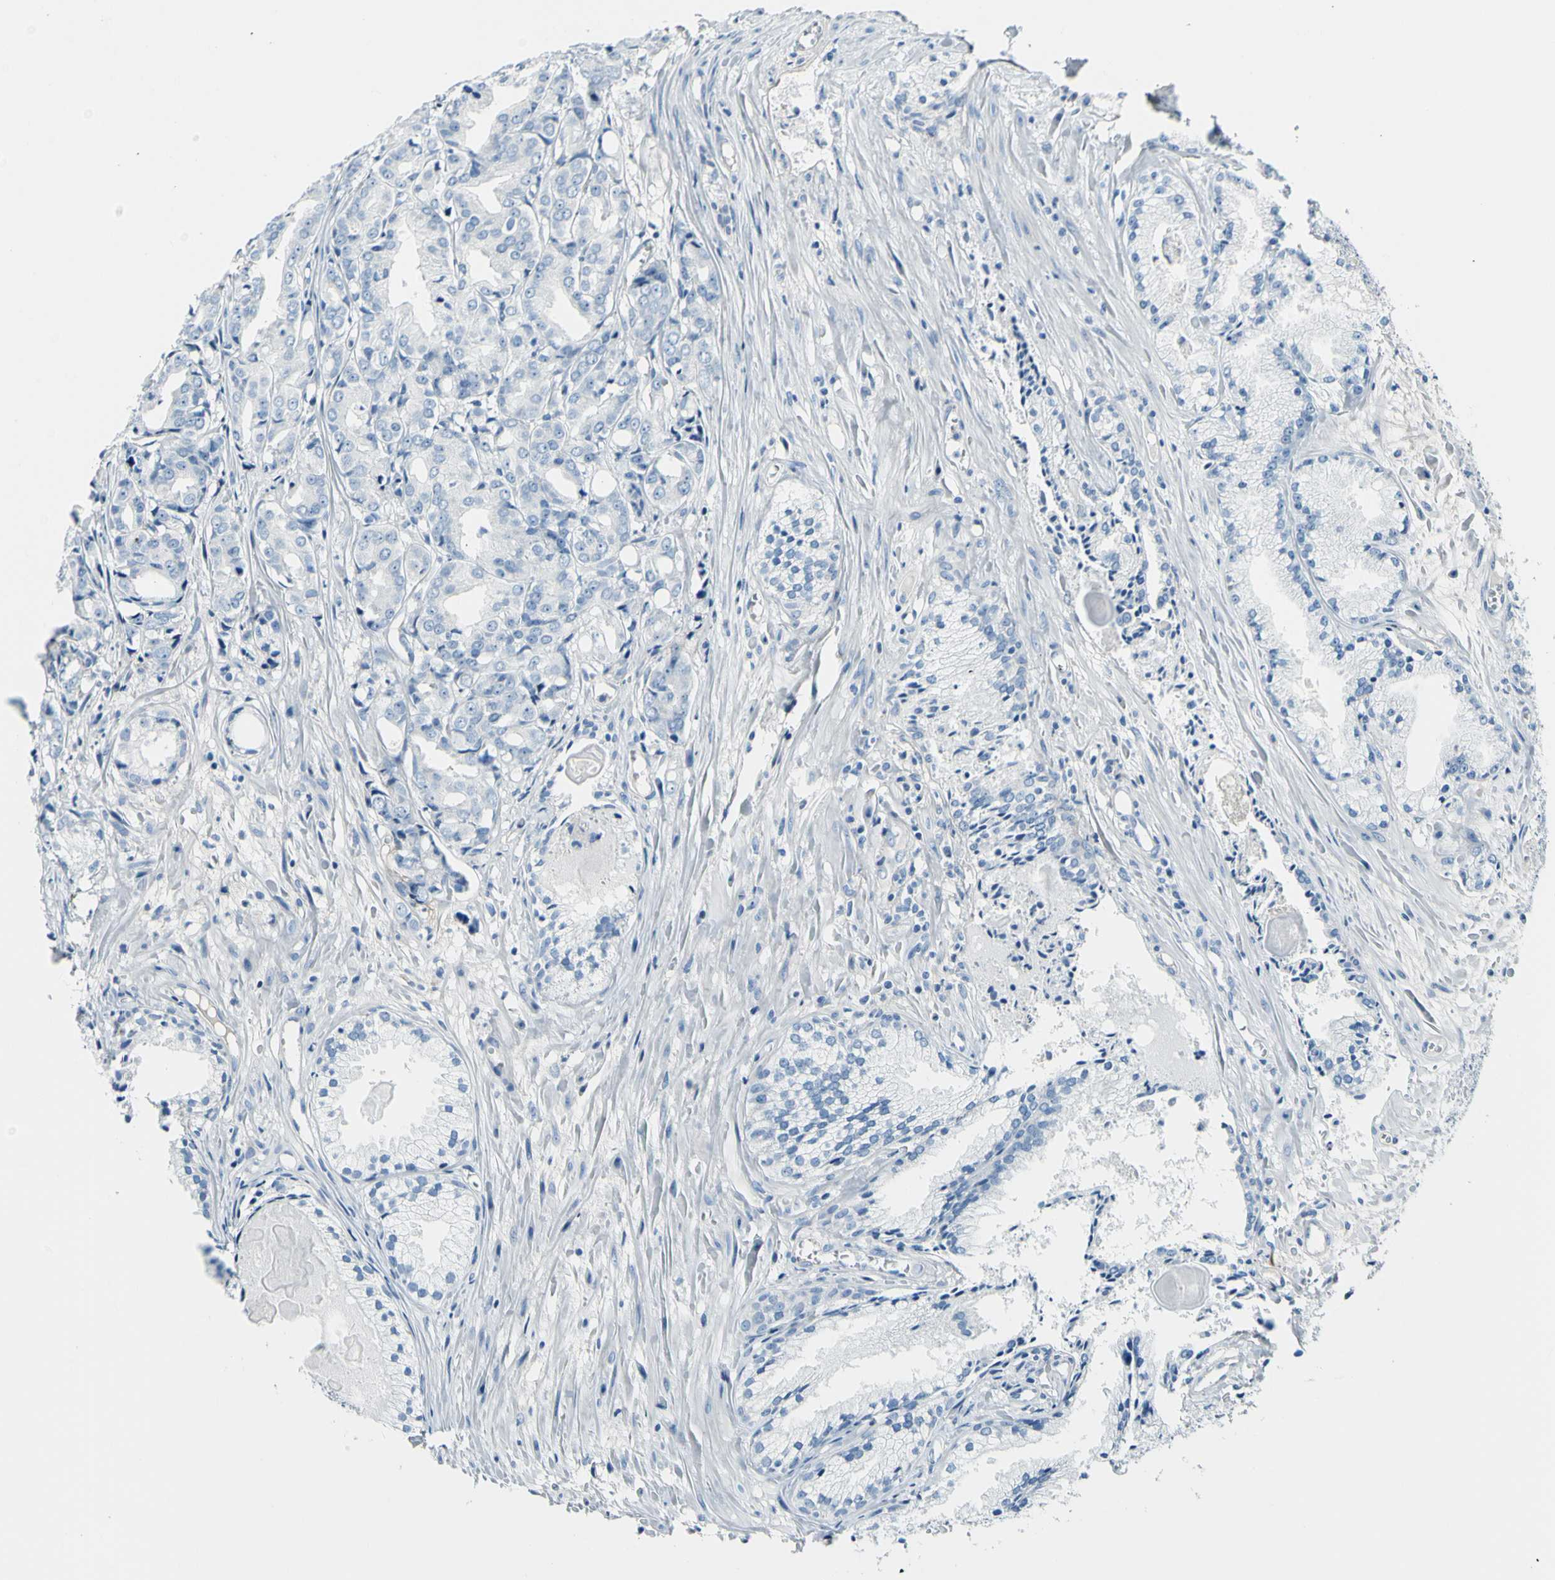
{"staining": {"intensity": "negative", "quantity": "none", "location": "none"}, "tissue": "prostate cancer", "cell_type": "Tumor cells", "image_type": "cancer", "snomed": [{"axis": "morphology", "description": "Adenocarcinoma, Low grade"}, {"axis": "topography", "description": "Prostate"}], "caption": "IHC histopathology image of prostate cancer stained for a protein (brown), which displays no expression in tumor cells.", "gene": "COL6A3", "patient": {"sex": "male", "age": 72}}